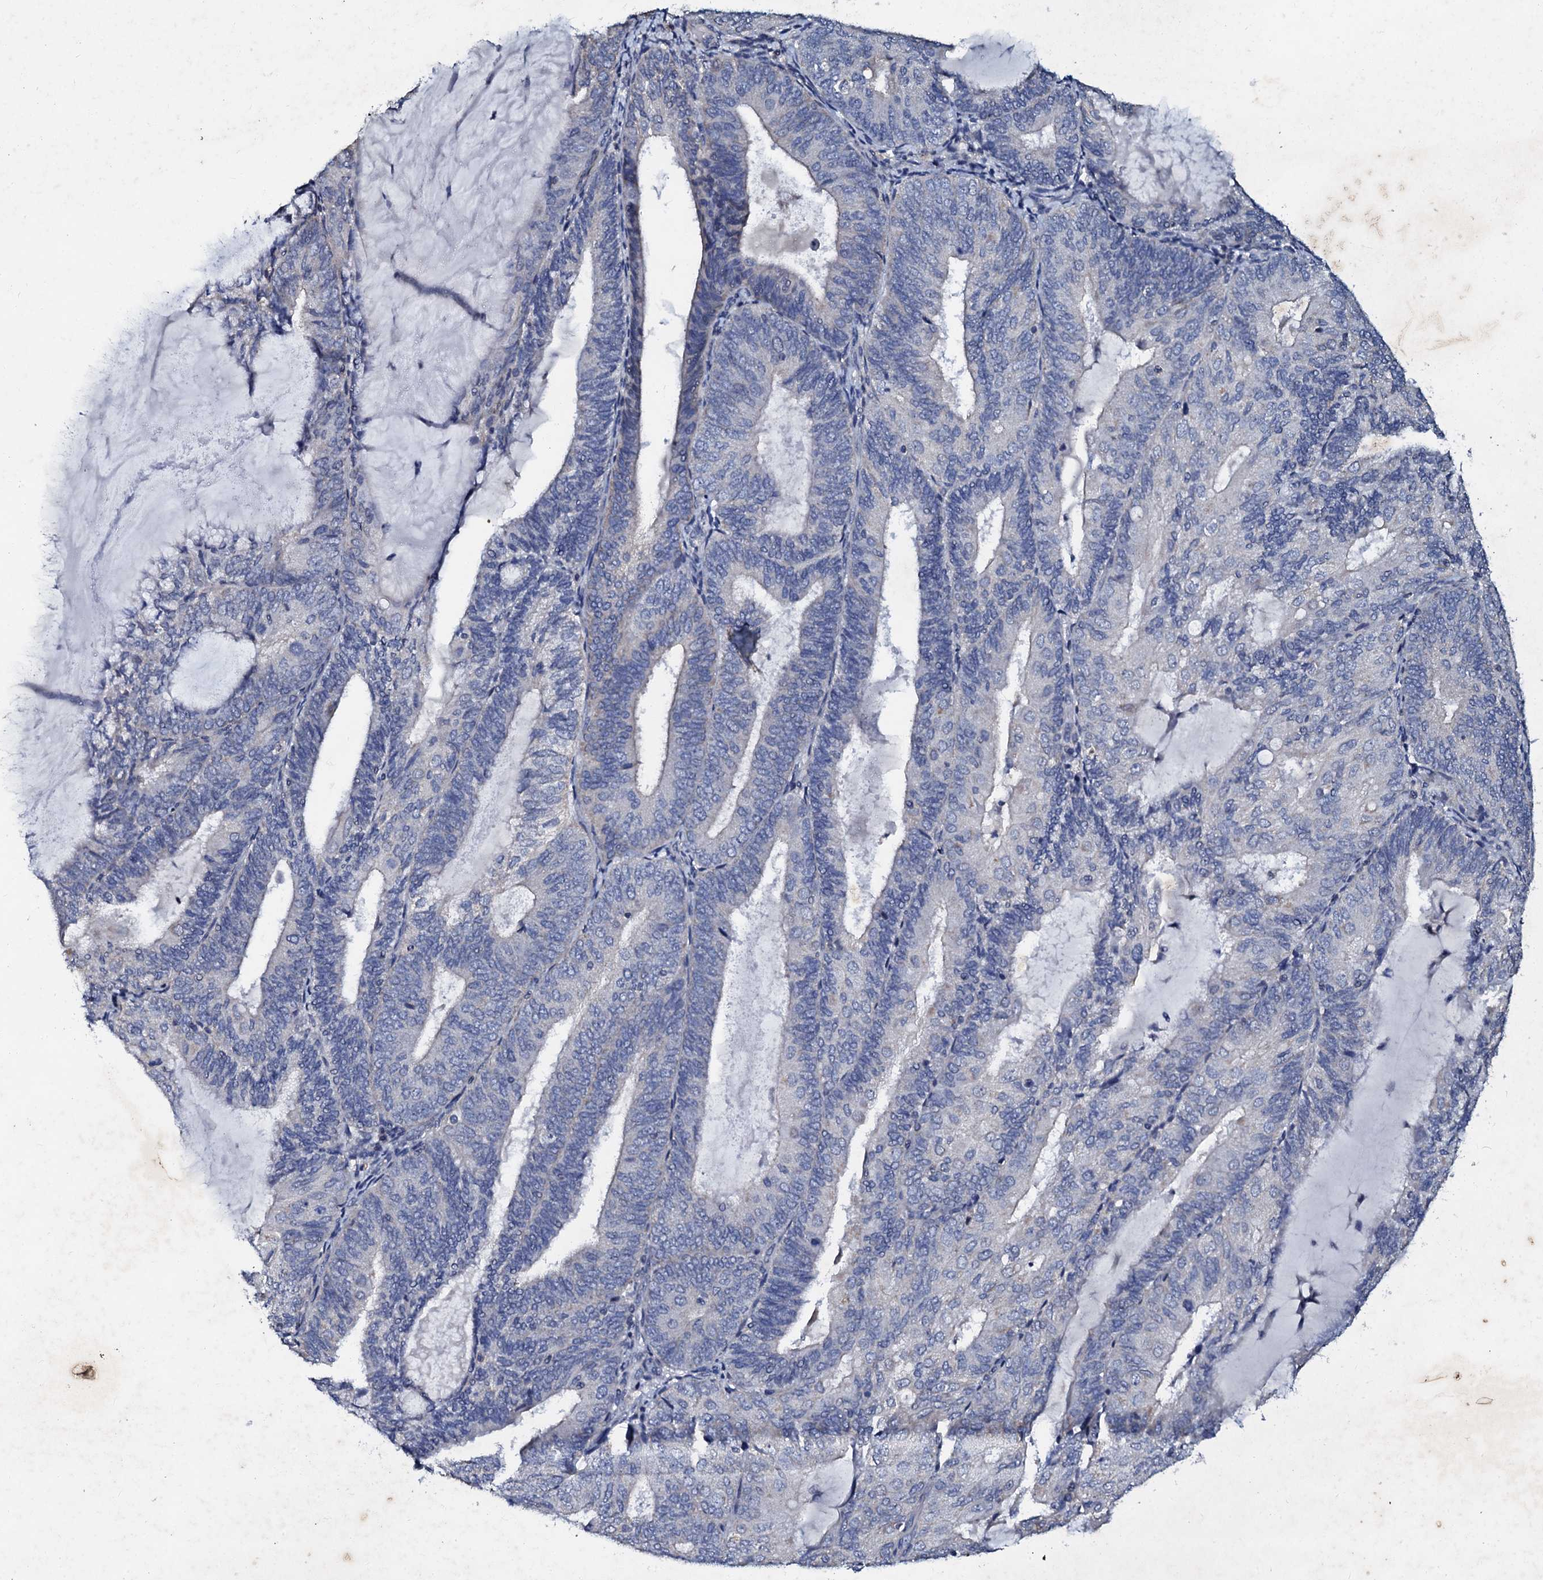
{"staining": {"intensity": "negative", "quantity": "none", "location": "none"}, "tissue": "endometrial cancer", "cell_type": "Tumor cells", "image_type": "cancer", "snomed": [{"axis": "morphology", "description": "Adenocarcinoma, NOS"}, {"axis": "topography", "description": "Endometrium"}], "caption": "DAB (3,3'-diaminobenzidine) immunohistochemical staining of human endometrial cancer exhibits no significant positivity in tumor cells.", "gene": "SLC37A4", "patient": {"sex": "female", "age": 81}}